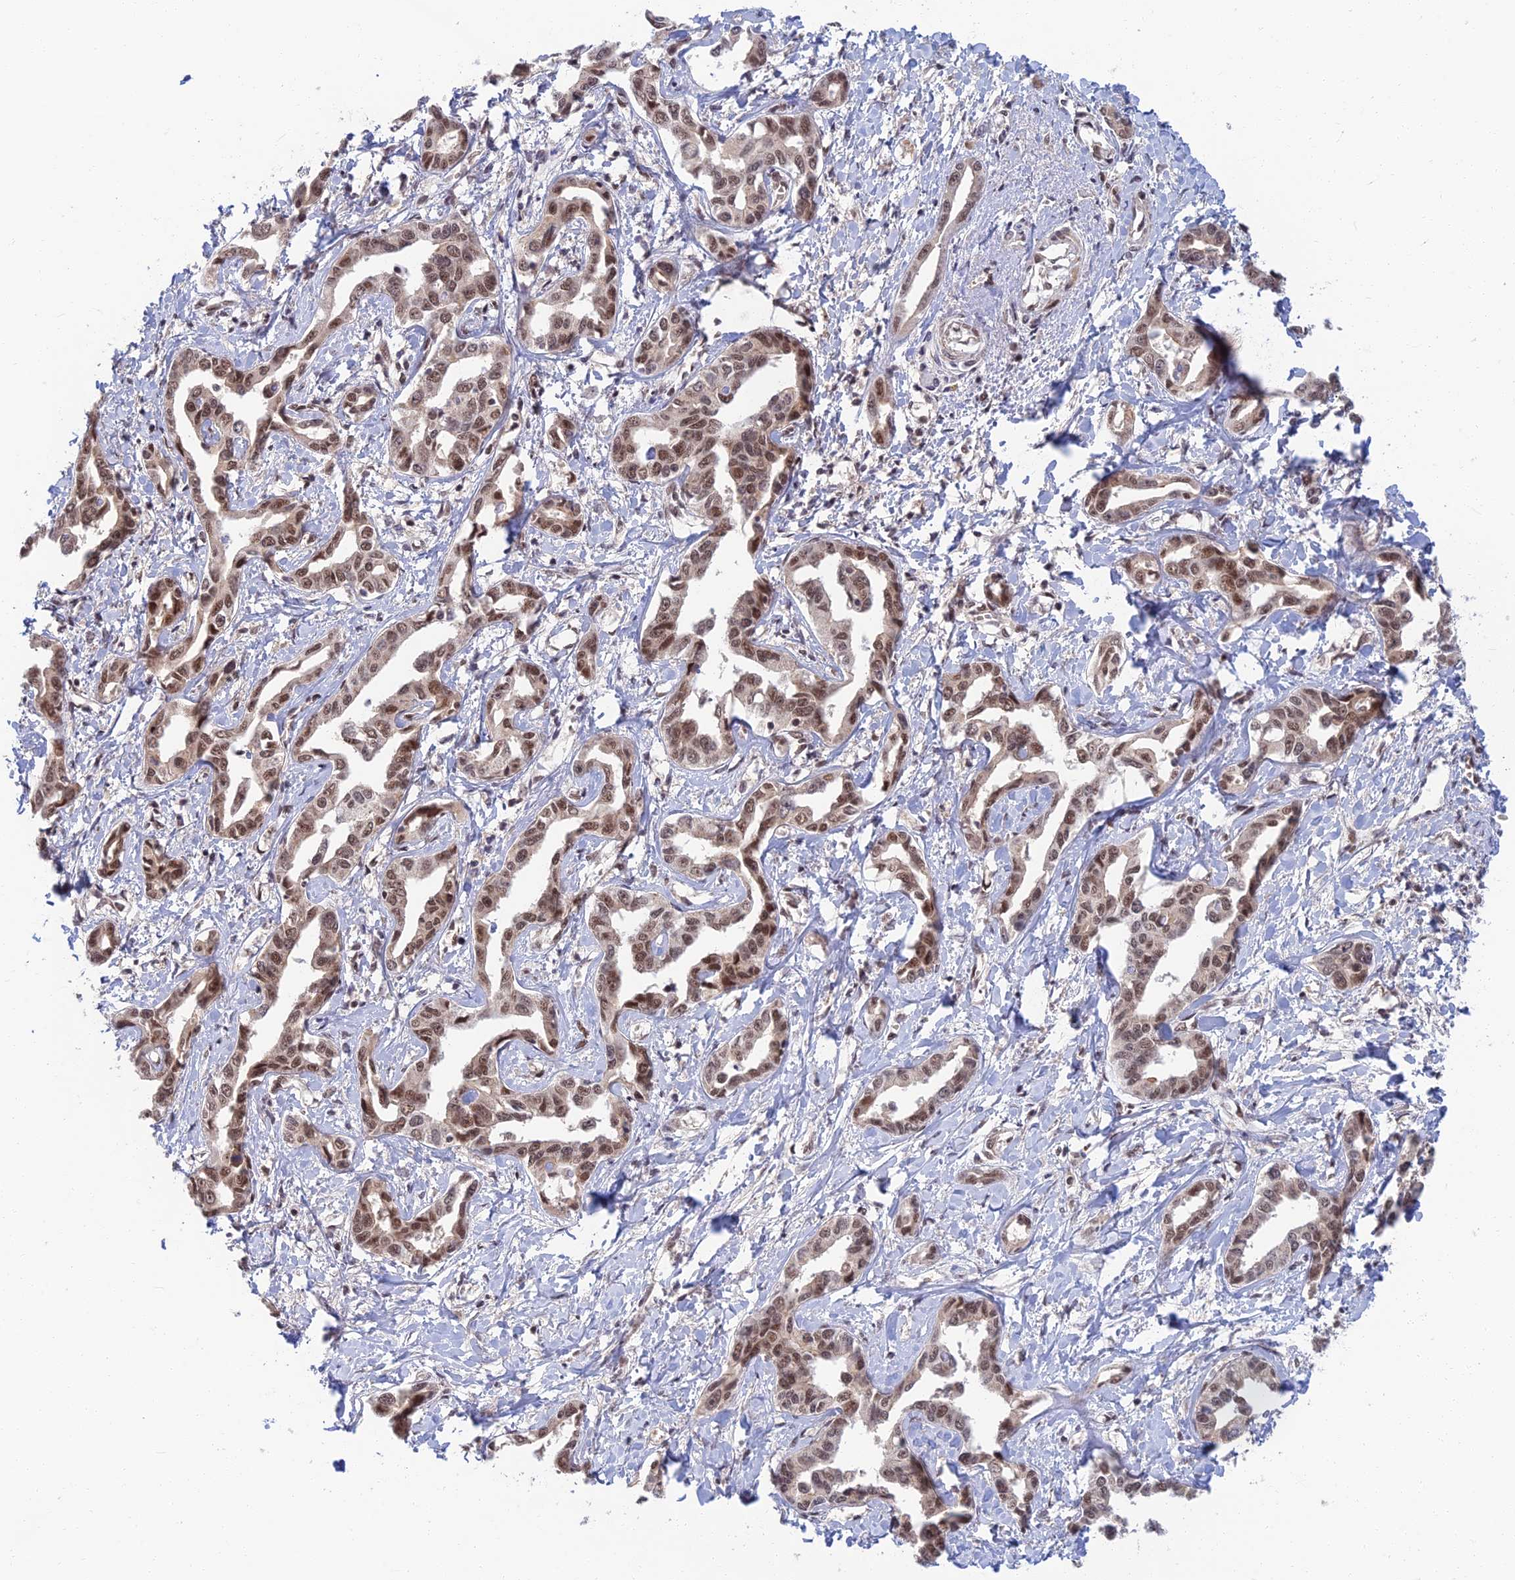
{"staining": {"intensity": "moderate", "quantity": ">75%", "location": "nuclear"}, "tissue": "liver cancer", "cell_type": "Tumor cells", "image_type": "cancer", "snomed": [{"axis": "morphology", "description": "Cholangiocarcinoma"}, {"axis": "topography", "description": "Liver"}], "caption": "Moderate nuclear expression is identified in approximately >75% of tumor cells in liver cholangiocarcinoma.", "gene": "TCEA2", "patient": {"sex": "male", "age": 59}}